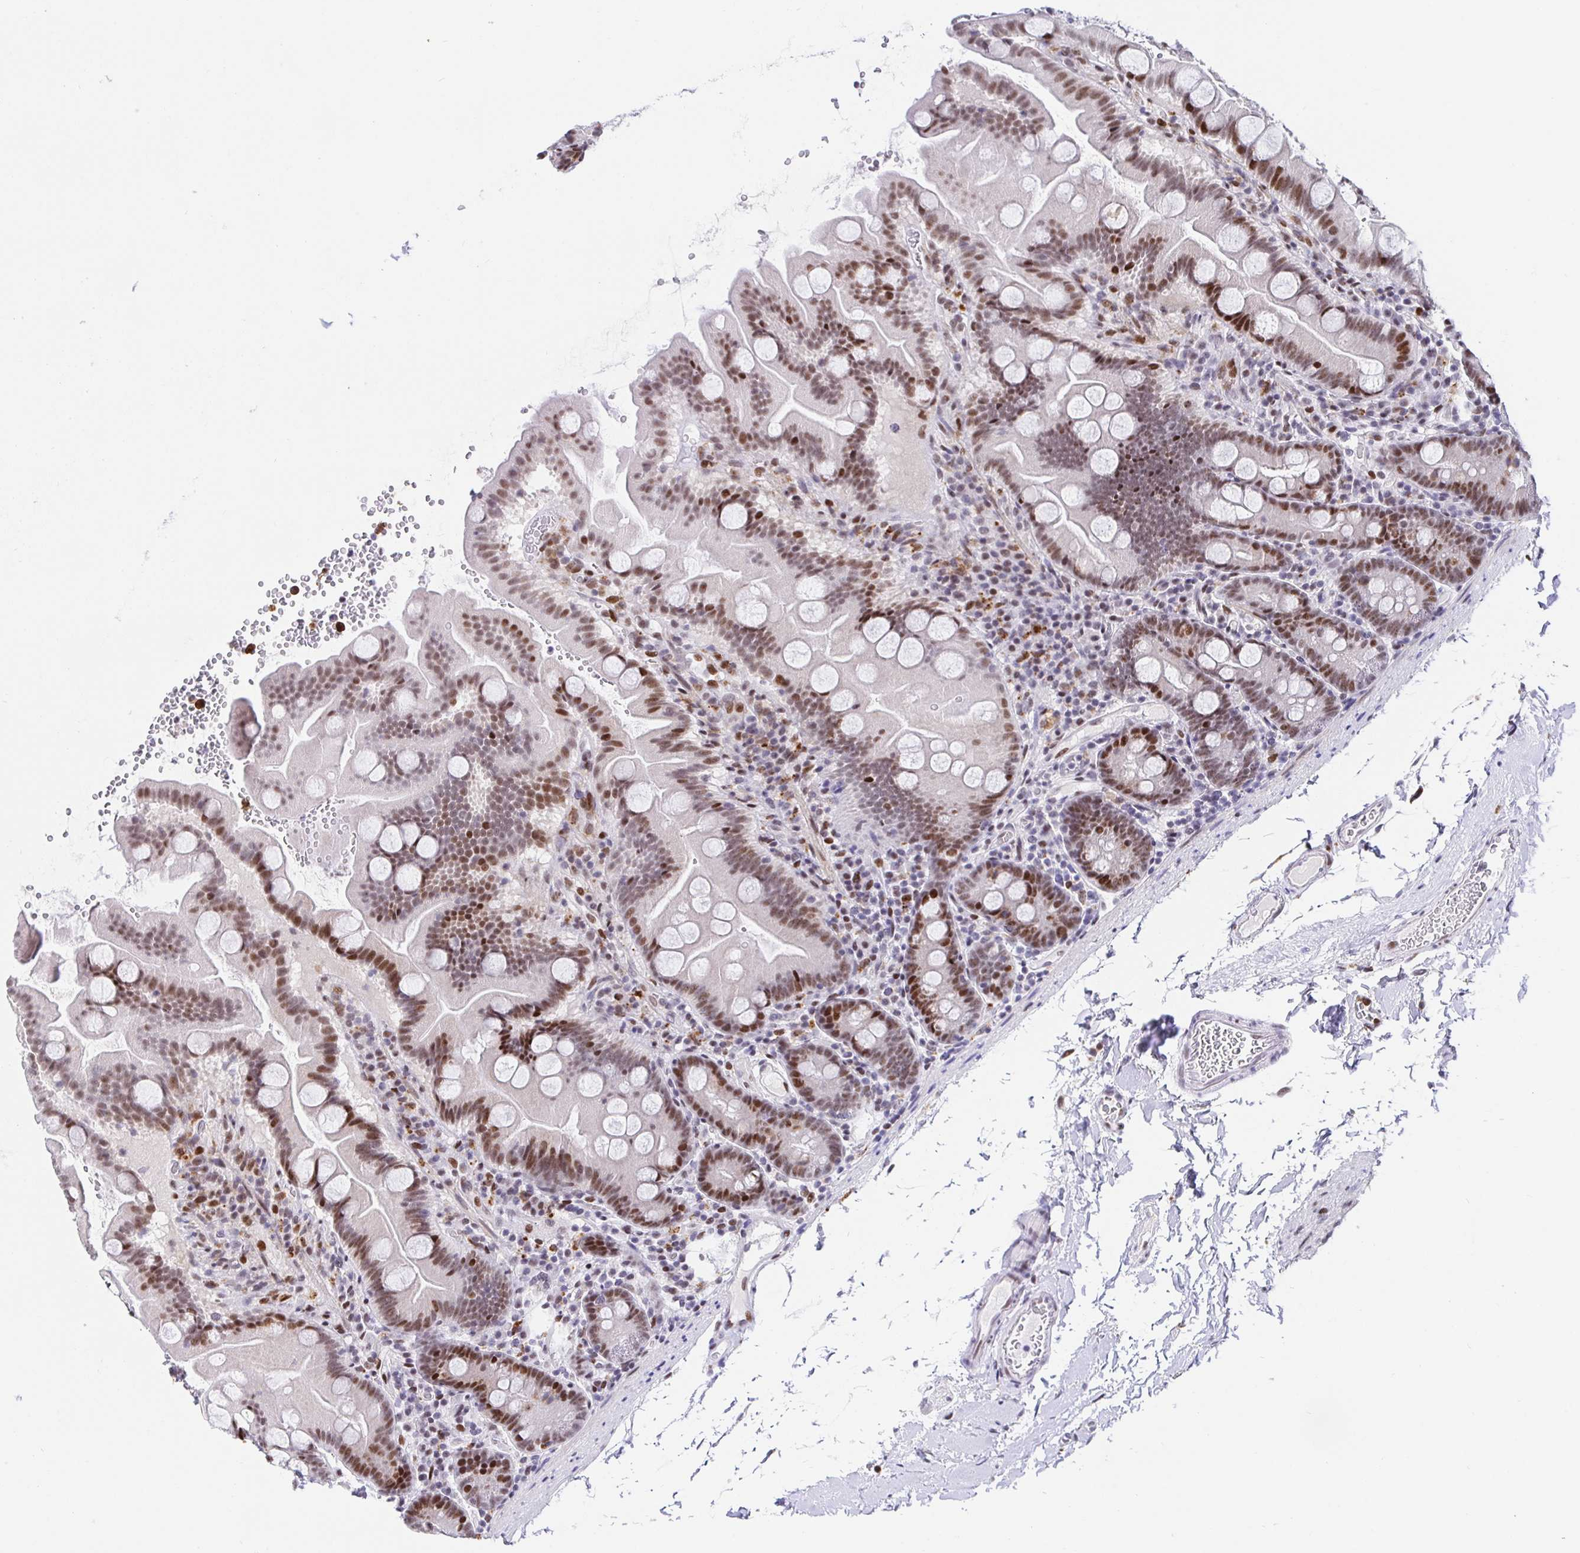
{"staining": {"intensity": "moderate", "quantity": ">75%", "location": "nuclear"}, "tissue": "small intestine", "cell_type": "Glandular cells", "image_type": "normal", "snomed": [{"axis": "morphology", "description": "Normal tissue, NOS"}, {"axis": "topography", "description": "Small intestine"}], "caption": "About >75% of glandular cells in unremarkable small intestine demonstrate moderate nuclear protein staining as visualized by brown immunohistochemical staining.", "gene": "SETD5", "patient": {"sex": "female", "age": 68}}